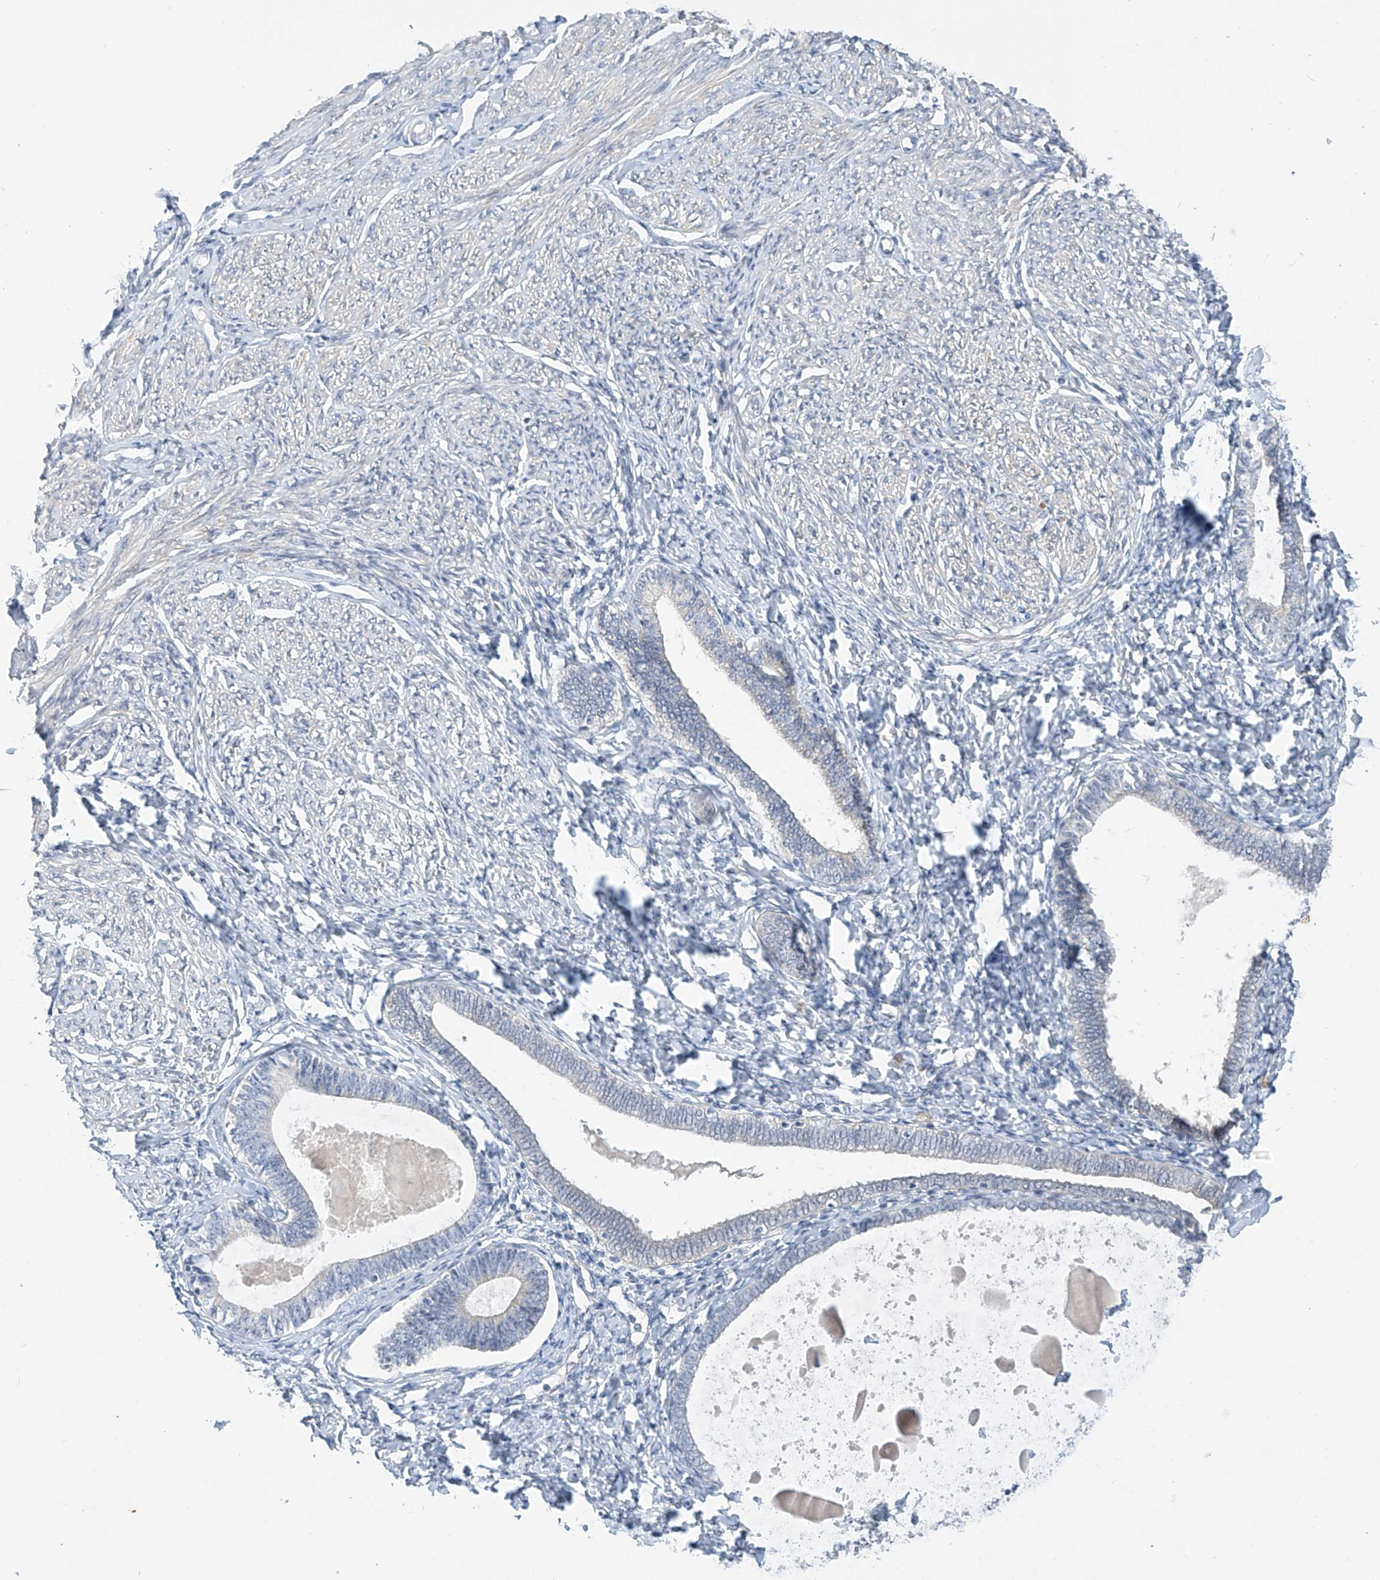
{"staining": {"intensity": "negative", "quantity": "none", "location": "none"}, "tissue": "endometrium", "cell_type": "Cells in endometrial stroma", "image_type": "normal", "snomed": [{"axis": "morphology", "description": "Normal tissue, NOS"}, {"axis": "topography", "description": "Endometrium"}], "caption": "Endometrium stained for a protein using IHC reveals no positivity cells in endometrial stroma.", "gene": "APLF", "patient": {"sex": "female", "age": 72}}